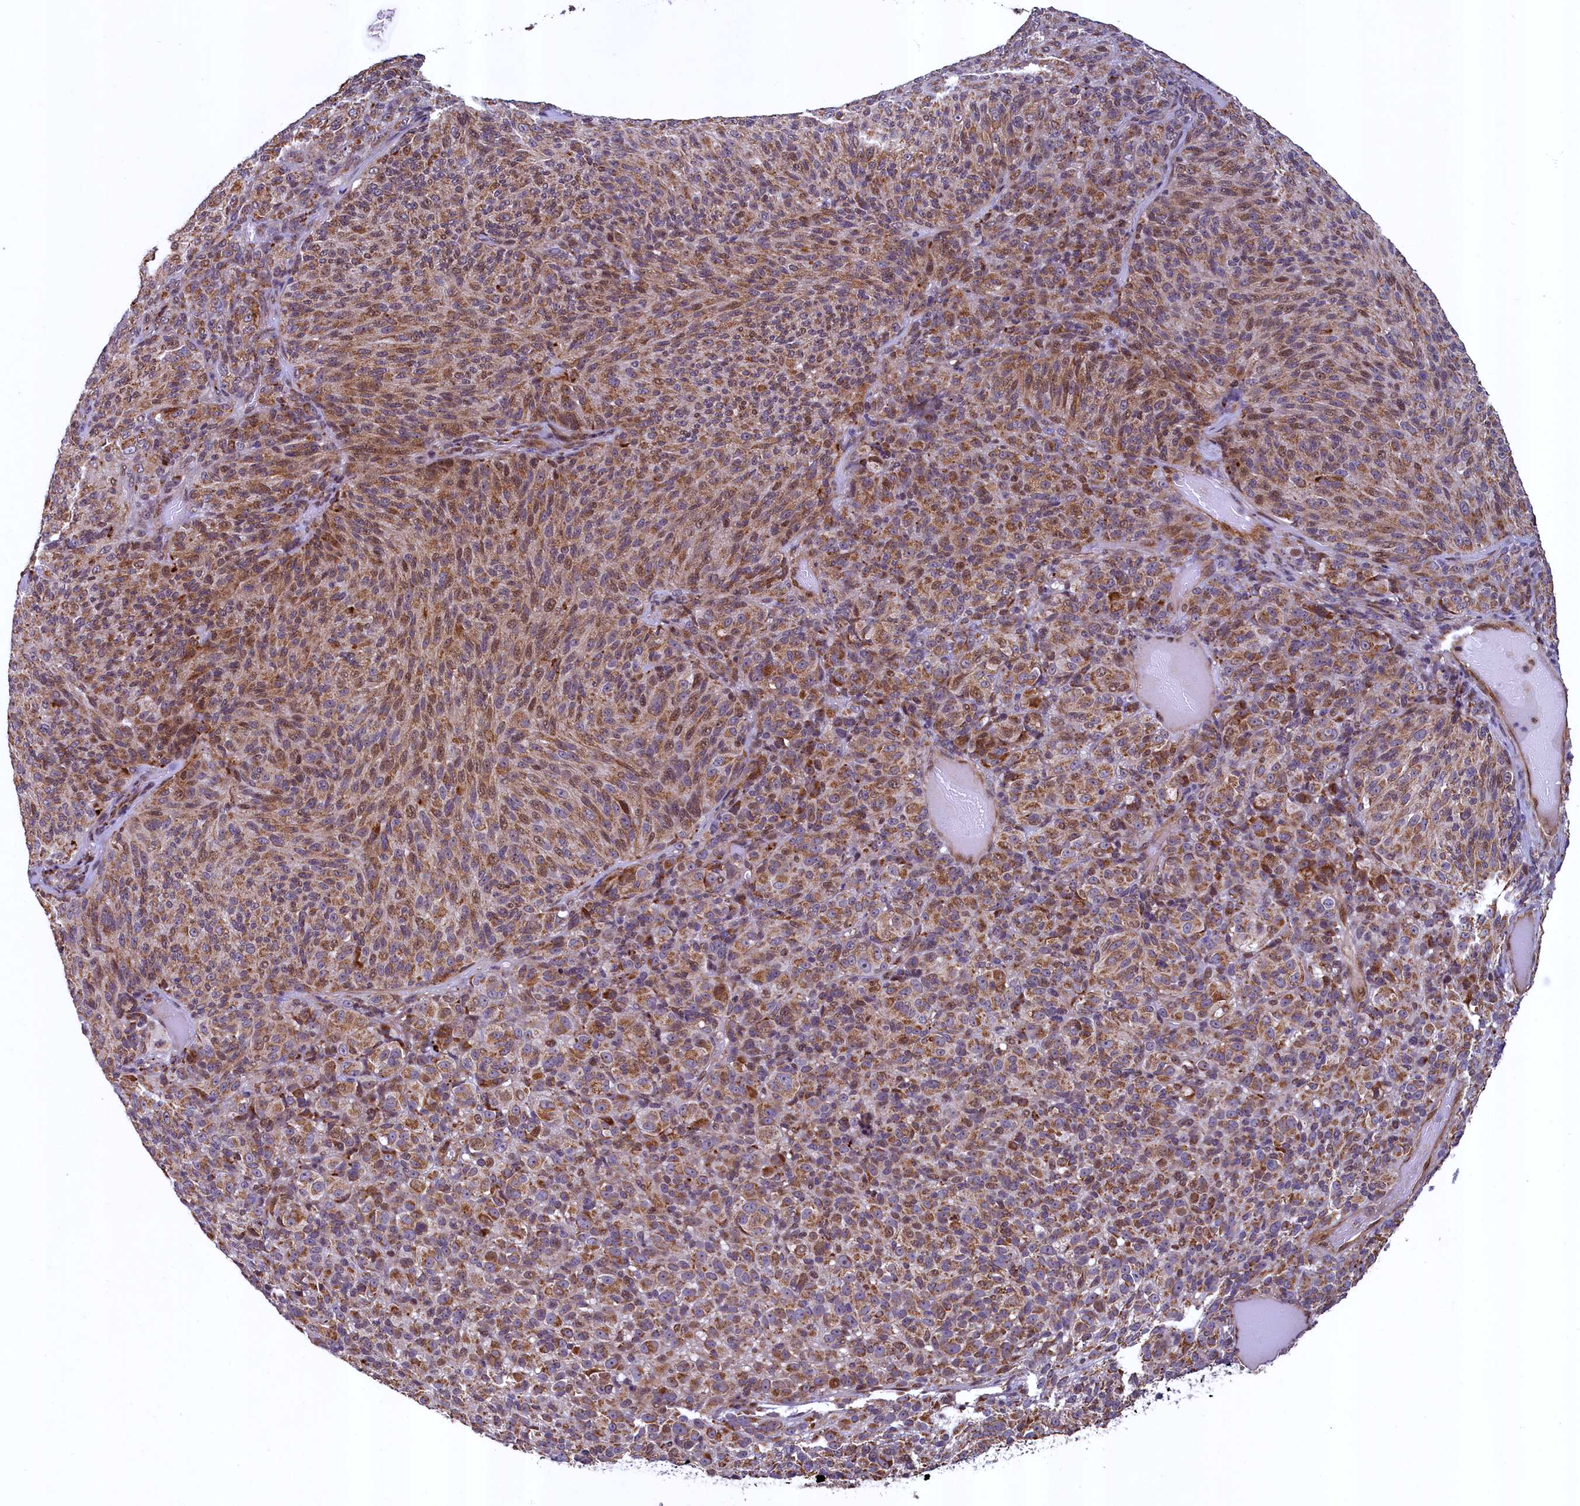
{"staining": {"intensity": "moderate", "quantity": ">75%", "location": "cytoplasmic/membranous,nuclear"}, "tissue": "melanoma", "cell_type": "Tumor cells", "image_type": "cancer", "snomed": [{"axis": "morphology", "description": "Malignant melanoma, Metastatic site"}, {"axis": "topography", "description": "Brain"}], "caption": "The photomicrograph displays immunohistochemical staining of malignant melanoma (metastatic site). There is moderate cytoplasmic/membranous and nuclear positivity is seen in about >75% of tumor cells. The protein is shown in brown color, while the nuclei are stained blue.", "gene": "ZNF577", "patient": {"sex": "female", "age": 56}}